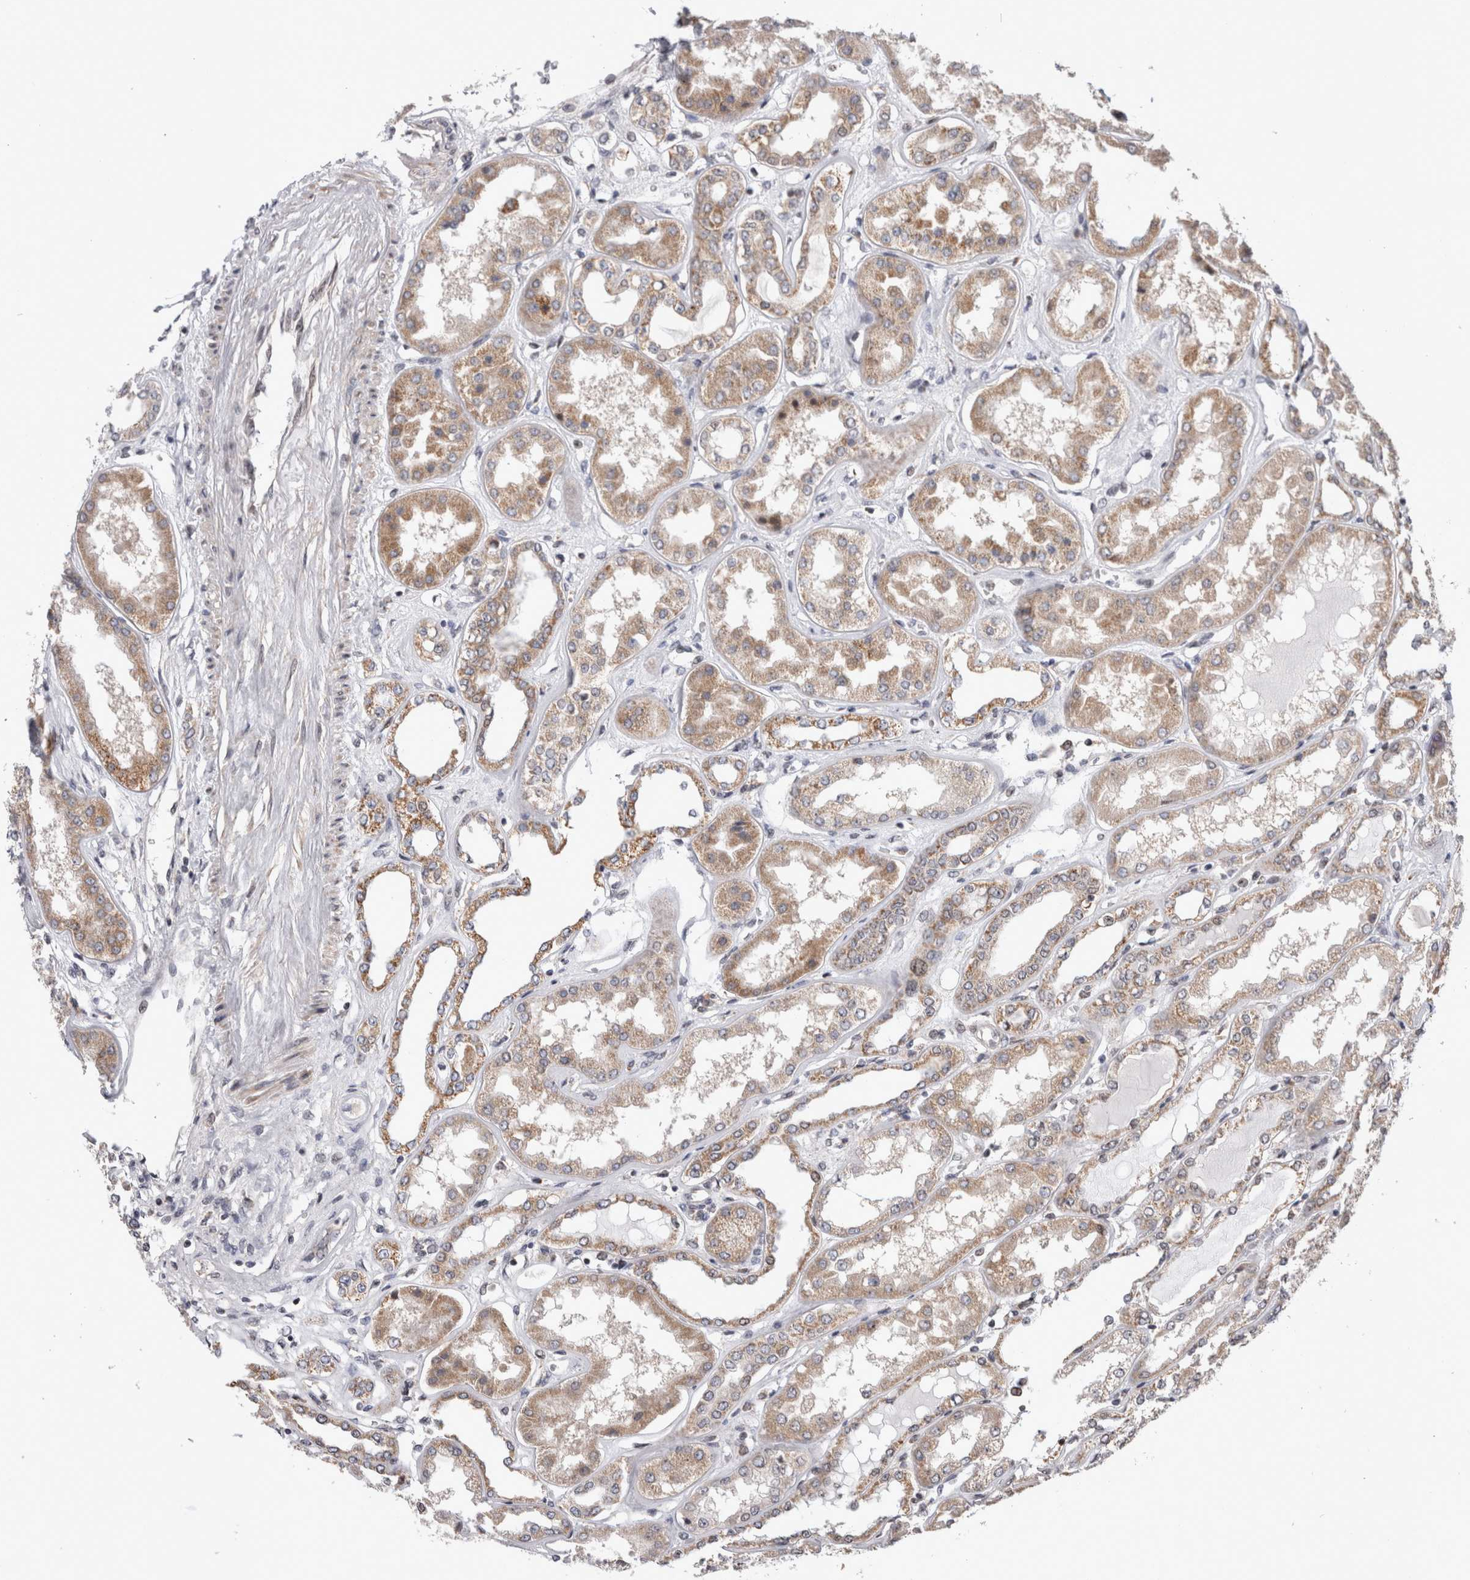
{"staining": {"intensity": "moderate", "quantity": "25%-75%", "location": "cytoplasmic/membranous"}, "tissue": "kidney", "cell_type": "Cells in glomeruli", "image_type": "normal", "snomed": [{"axis": "morphology", "description": "Normal tissue, NOS"}, {"axis": "topography", "description": "Kidney"}], "caption": "Immunohistochemical staining of unremarkable kidney reveals 25%-75% levels of moderate cytoplasmic/membranous protein positivity in approximately 25%-75% of cells in glomeruli.", "gene": "MRPL37", "patient": {"sex": "female", "age": 56}}